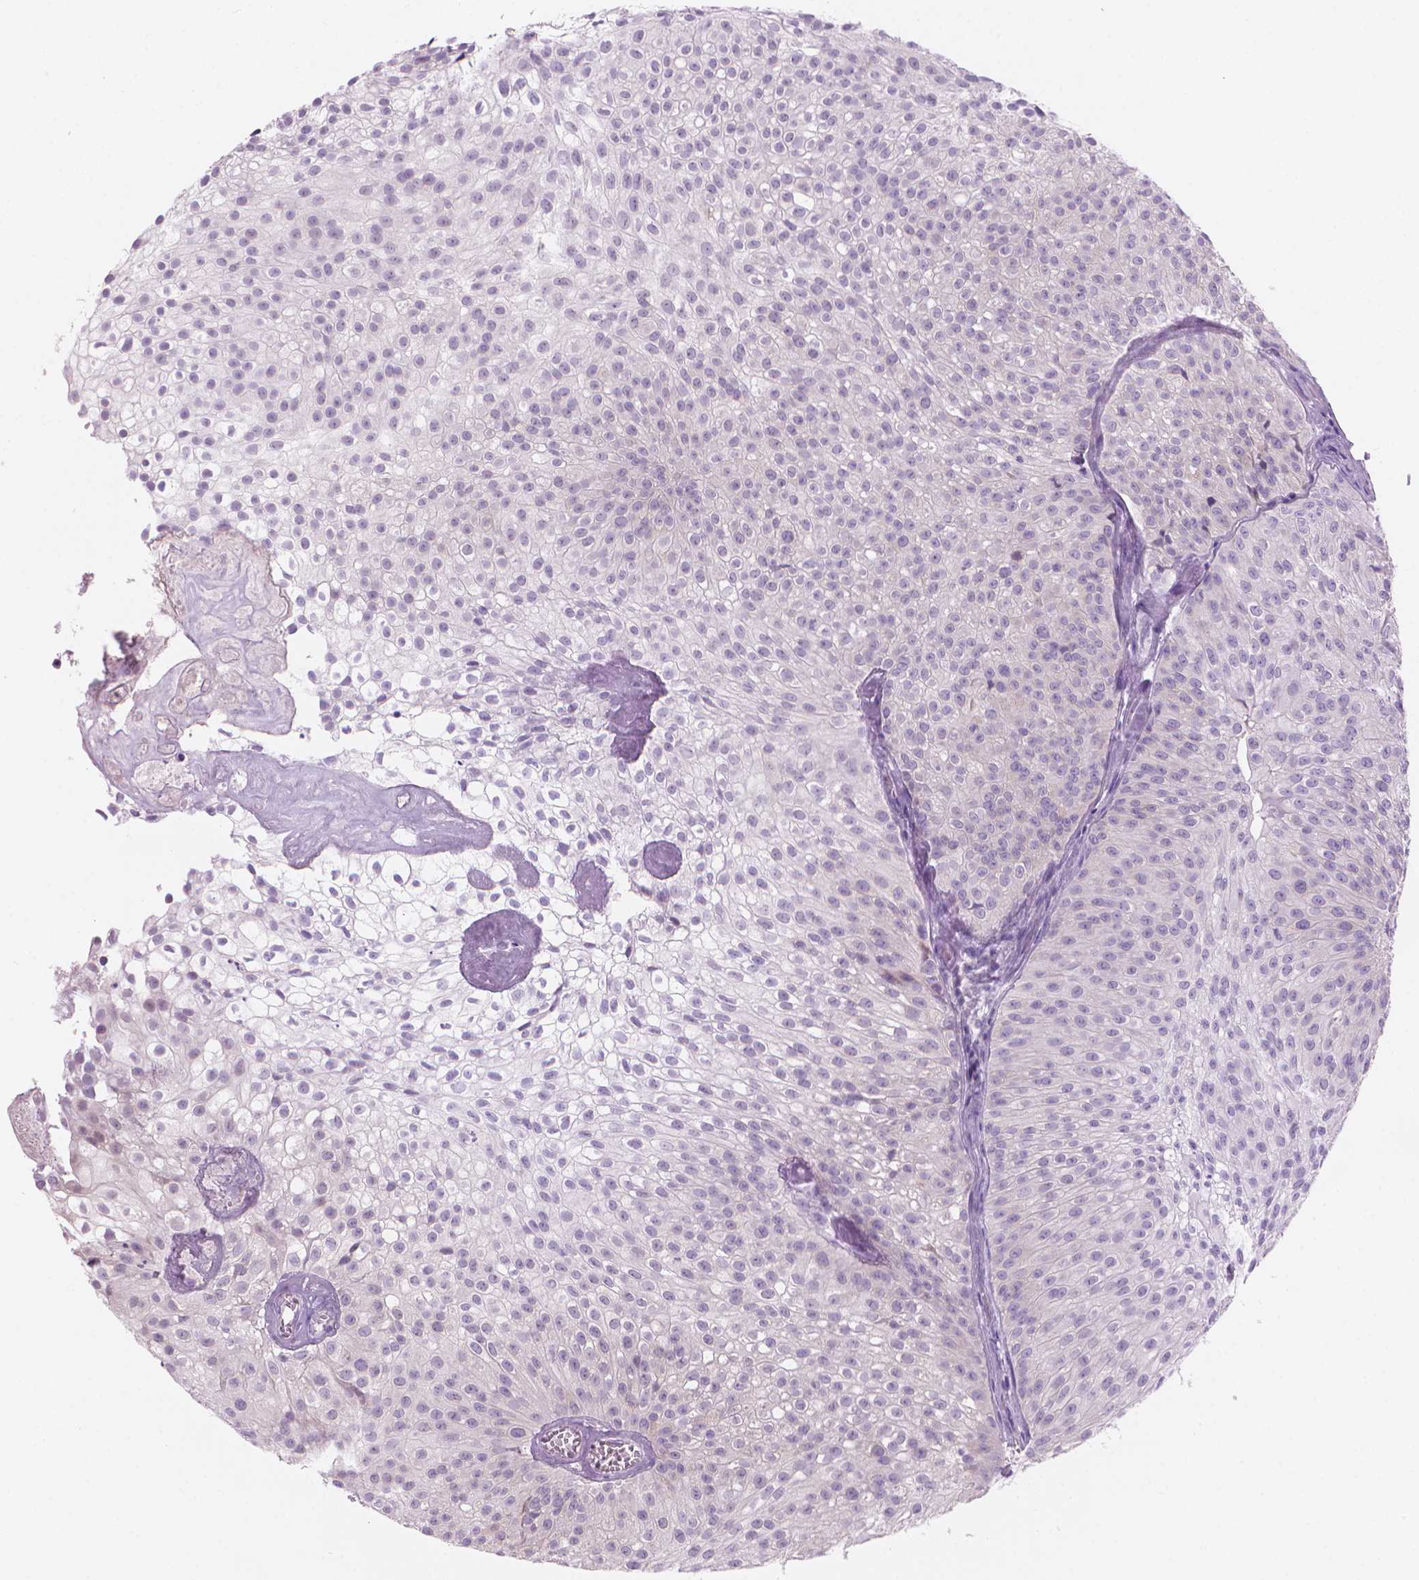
{"staining": {"intensity": "negative", "quantity": "none", "location": "none"}, "tissue": "urothelial cancer", "cell_type": "Tumor cells", "image_type": "cancer", "snomed": [{"axis": "morphology", "description": "Urothelial carcinoma, Low grade"}, {"axis": "topography", "description": "Urinary bladder"}], "caption": "Urothelial cancer was stained to show a protein in brown. There is no significant expression in tumor cells.", "gene": "ENSG00000187186", "patient": {"sex": "male", "age": 70}}